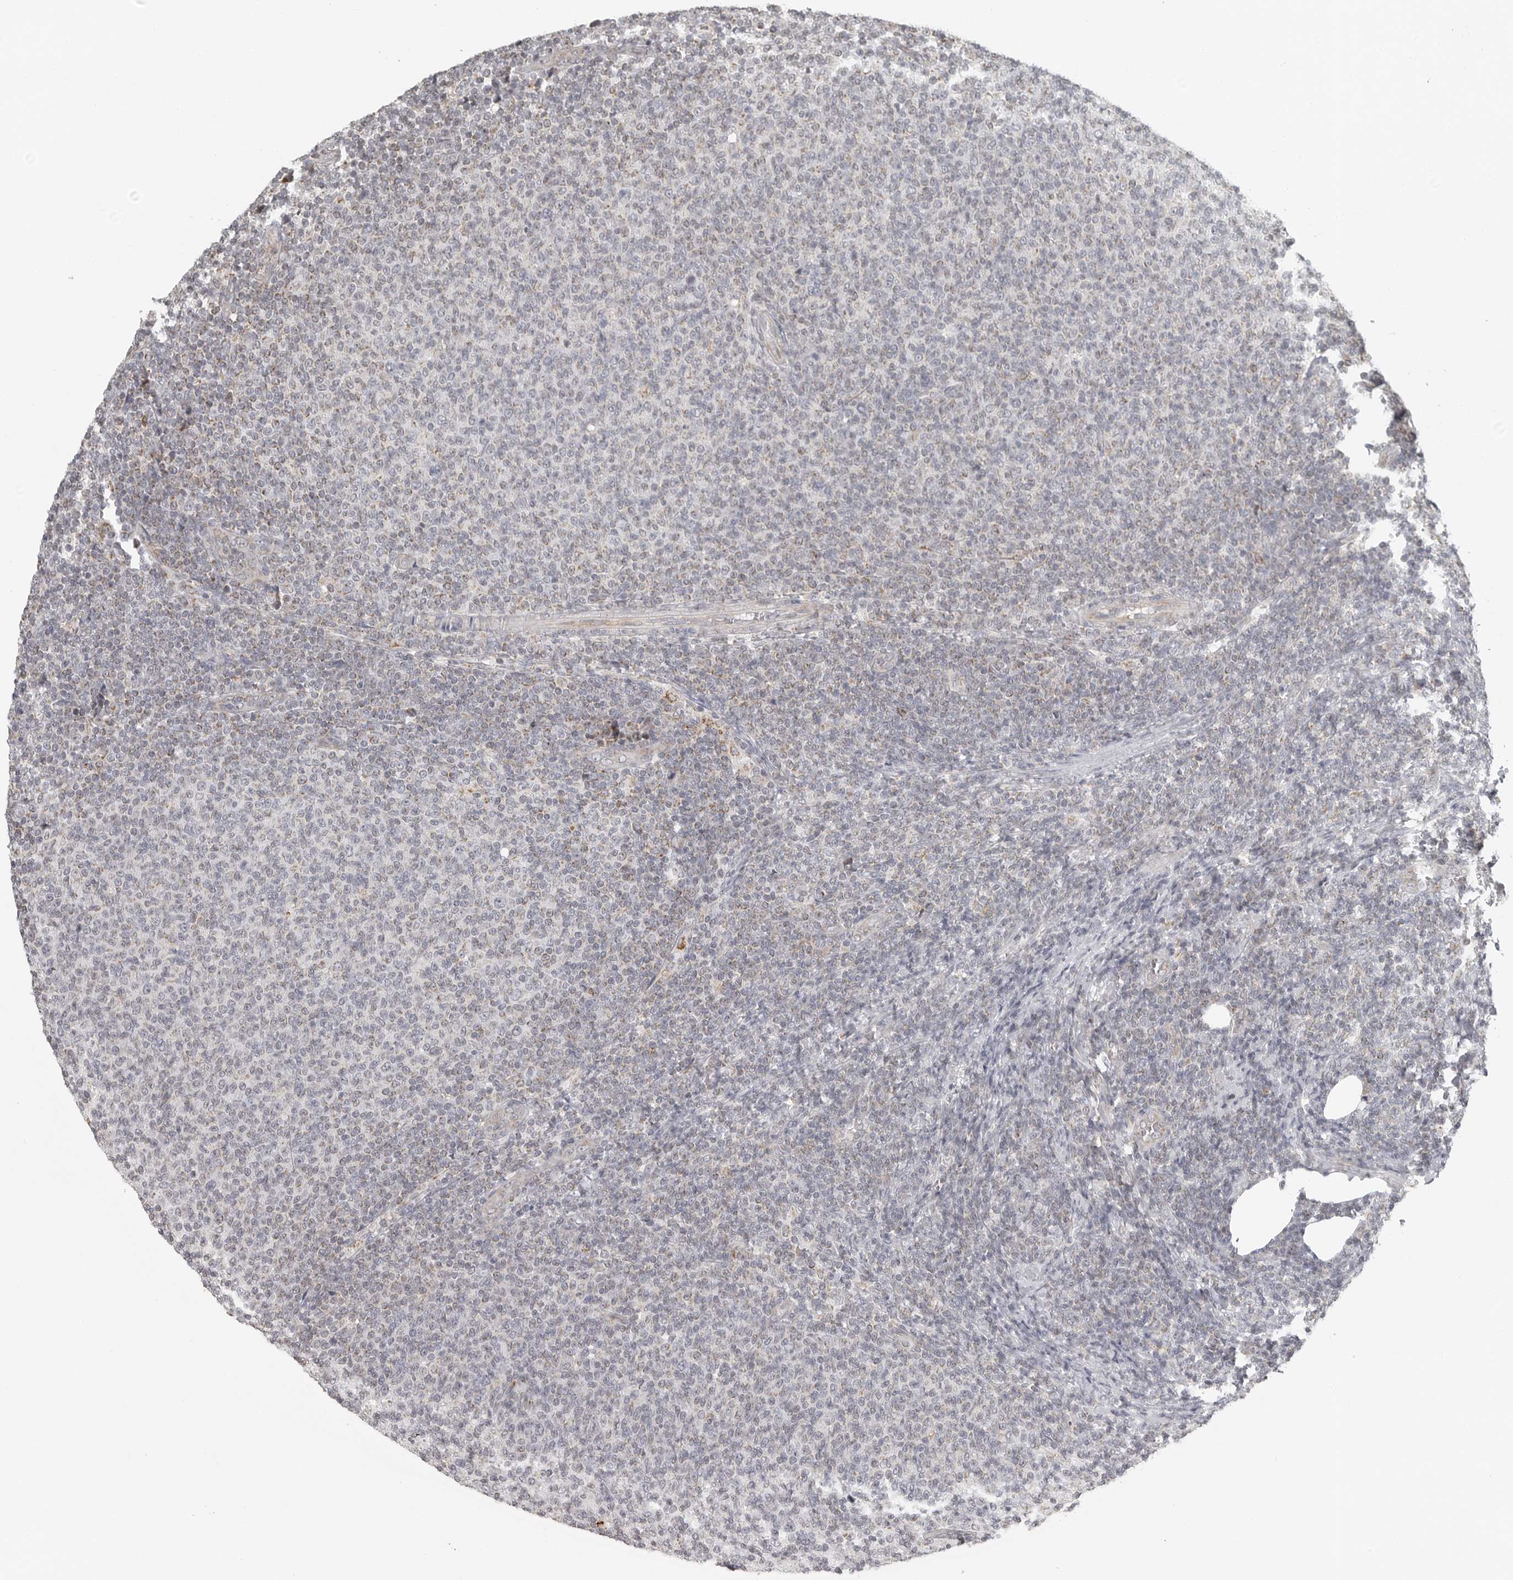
{"staining": {"intensity": "negative", "quantity": "none", "location": "none"}, "tissue": "lymphoma", "cell_type": "Tumor cells", "image_type": "cancer", "snomed": [{"axis": "morphology", "description": "Malignant lymphoma, non-Hodgkin's type, Low grade"}, {"axis": "topography", "description": "Lymph node"}], "caption": "DAB (3,3'-diaminobenzidine) immunohistochemical staining of malignant lymphoma, non-Hodgkin's type (low-grade) displays no significant positivity in tumor cells.", "gene": "RXFP3", "patient": {"sex": "male", "age": 66}}